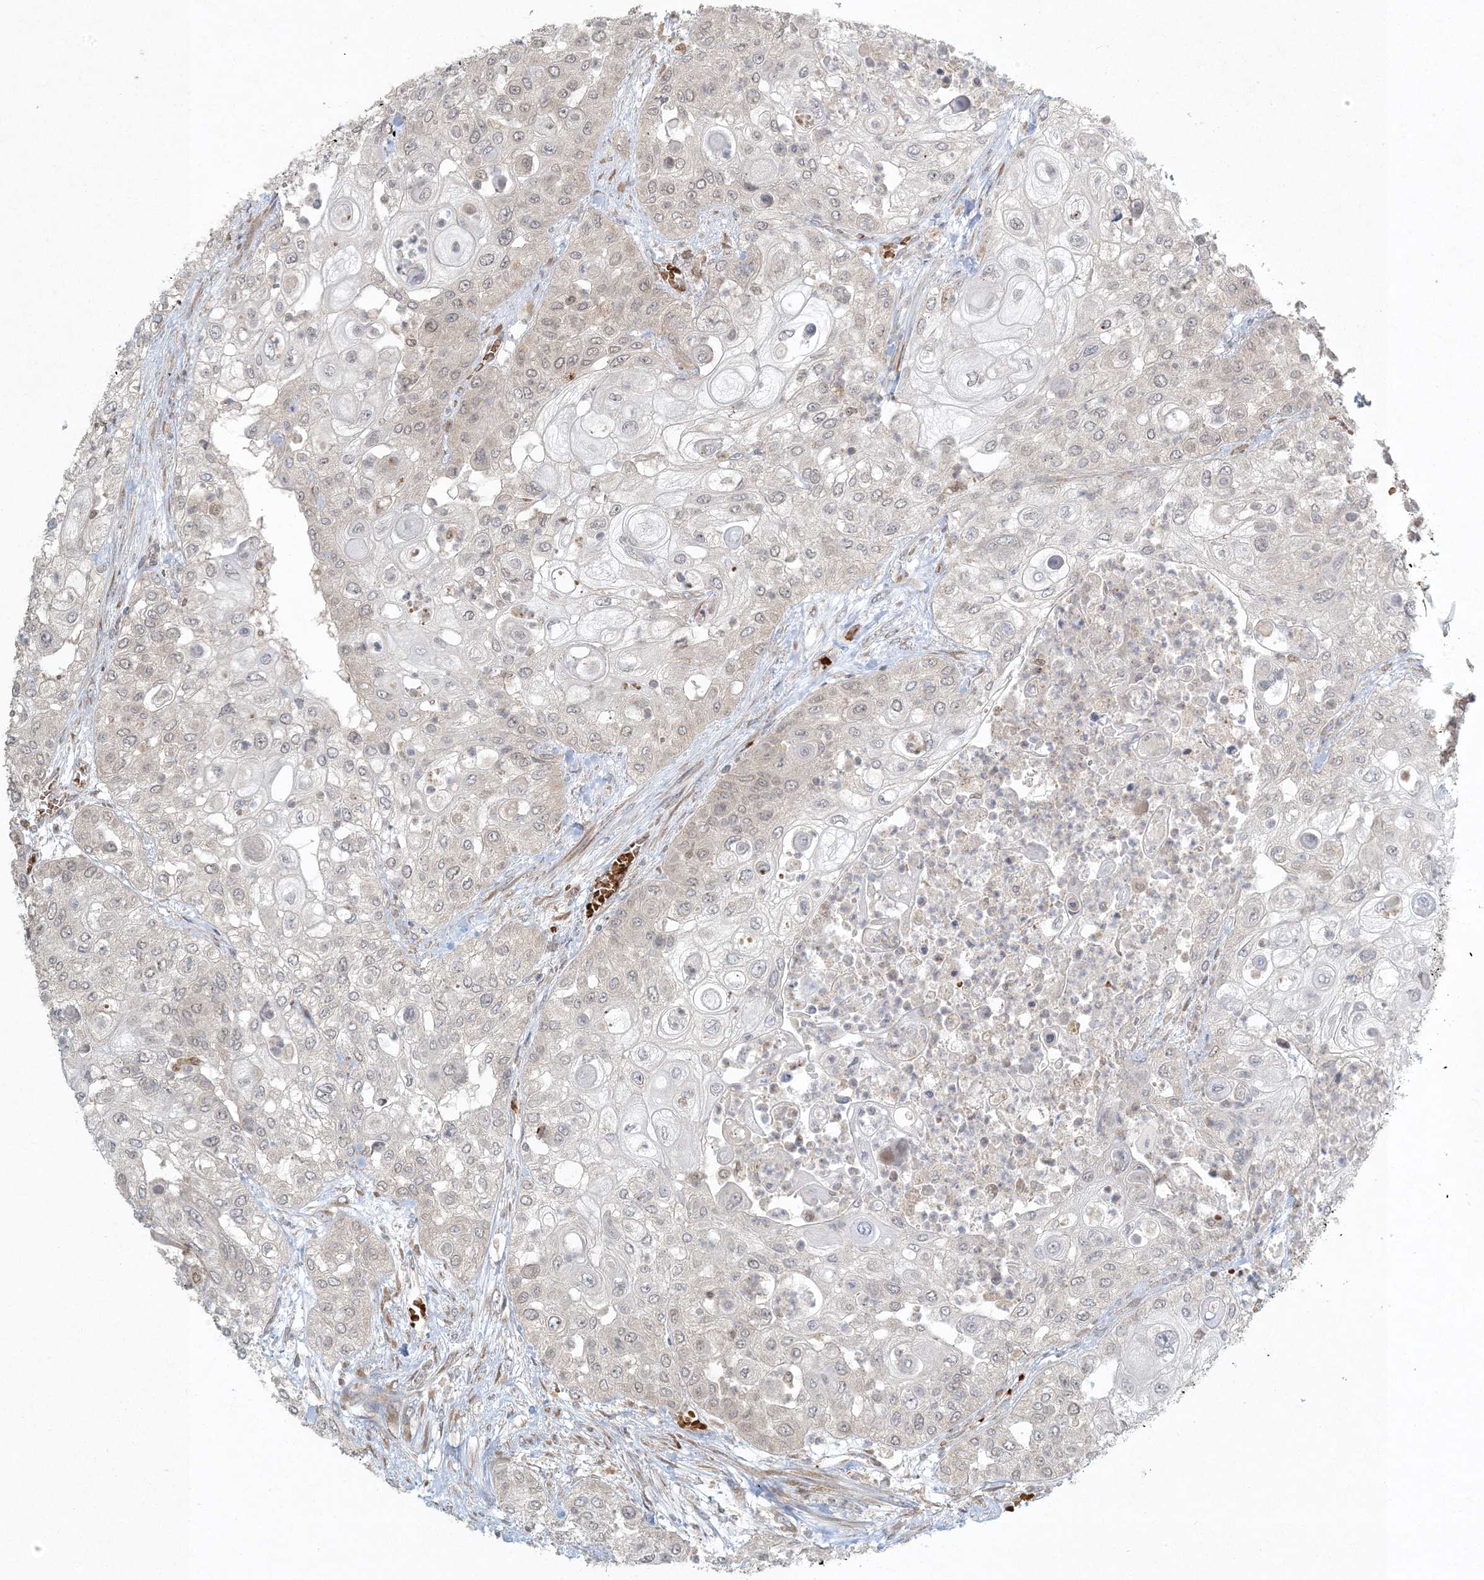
{"staining": {"intensity": "weak", "quantity": "<25%", "location": "cytoplasmic/membranous"}, "tissue": "urothelial cancer", "cell_type": "Tumor cells", "image_type": "cancer", "snomed": [{"axis": "morphology", "description": "Urothelial carcinoma, High grade"}, {"axis": "topography", "description": "Urinary bladder"}], "caption": "DAB immunohistochemical staining of high-grade urothelial carcinoma exhibits no significant expression in tumor cells.", "gene": "CTDNEP1", "patient": {"sex": "female", "age": 79}}